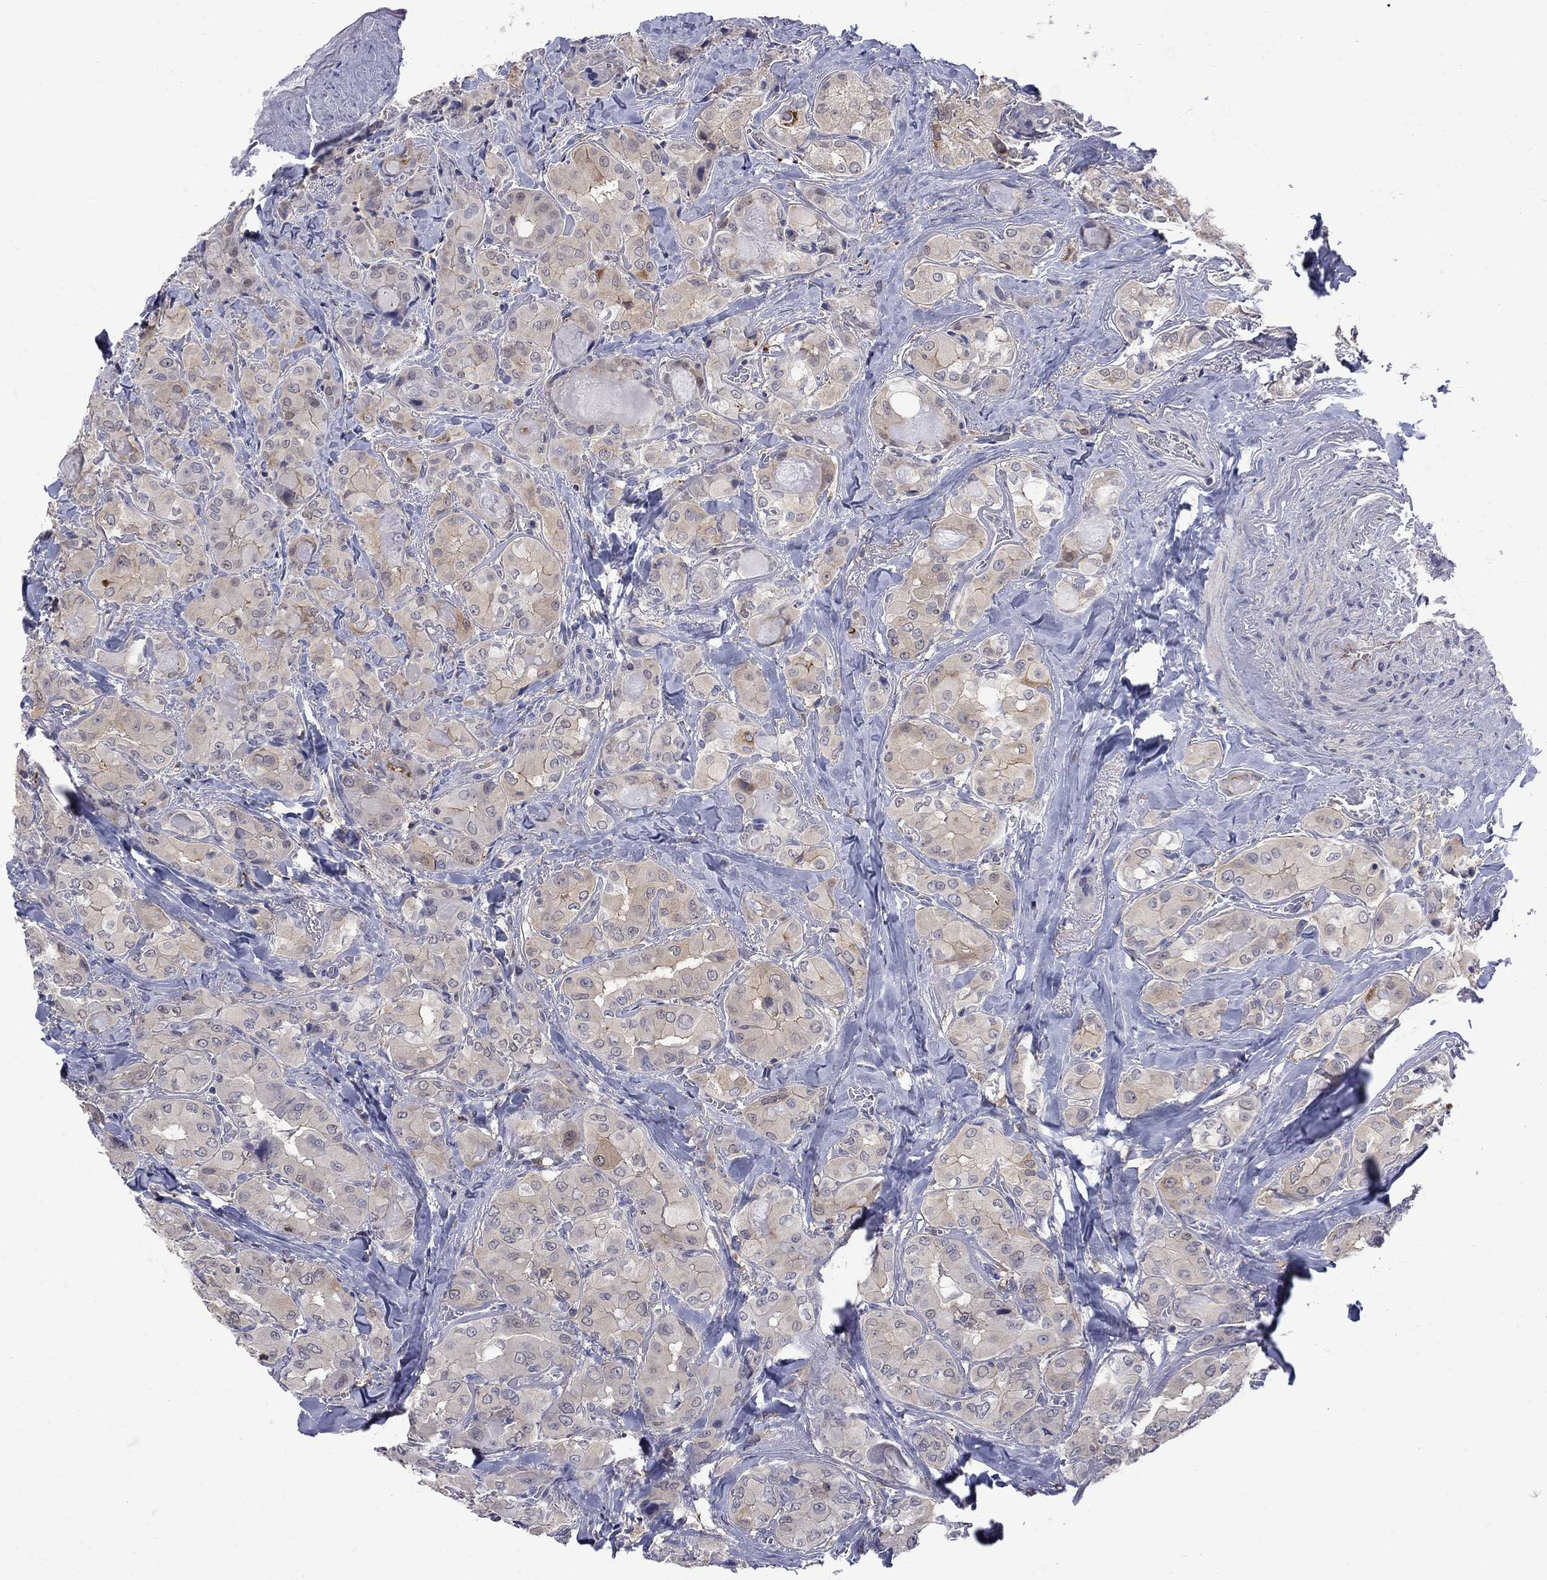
{"staining": {"intensity": "weak", "quantity": "25%-75%", "location": "cytoplasmic/membranous"}, "tissue": "thyroid cancer", "cell_type": "Tumor cells", "image_type": "cancer", "snomed": [{"axis": "morphology", "description": "Normal tissue, NOS"}, {"axis": "morphology", "description": "Papillary adenocarcinoma, NOS"}, {"axis": "topography", "description": "Thyroid gland"}], "caption": "Weak cytoplasmic/membranous staining for a protein is present in approximately 25%-75% of tumor cells of thyroid cancer (papillary adenocarcinoma) using IHC.", "gene": "HKDC1", "patient": {"sex": "female", "age": 66}}